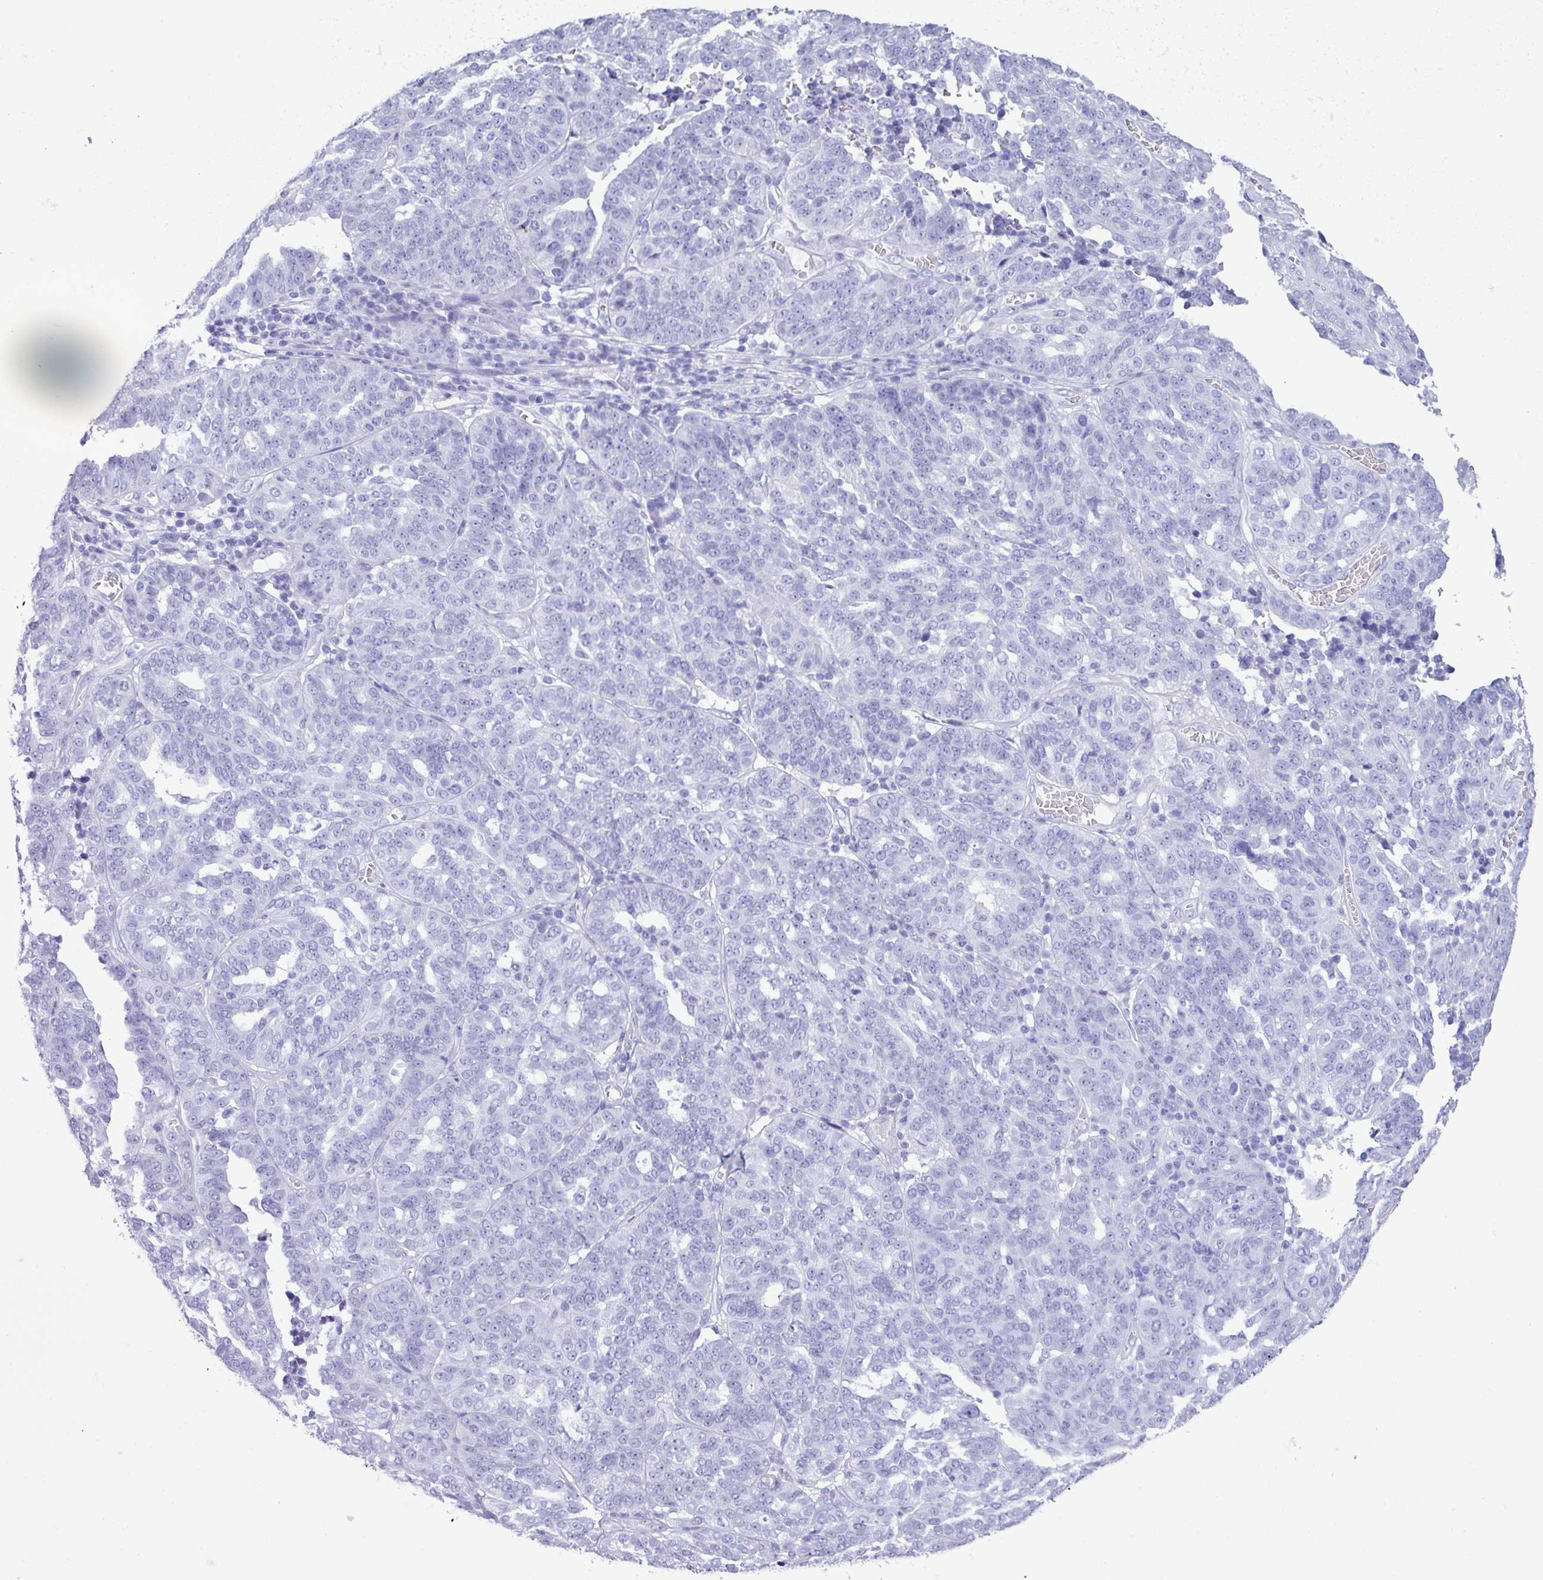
{"staining": {"intensity": "negative", "quantity": "none", "location": "none"}, "tissue": "ovarian cancer", "cell_type": "Tumor cells", "image_type": "cancer", "snomed": [{"axis": "morphology", "description": "Cystadenocarcinoma, serous, NOS"}, {"axis": "topography", "description": "Ovary"}], "caption": "Tumor cells are negative for protein expression in human ovarian cancer.", "gene": "STIMATE", "patient": {"sex": "female", "age": 59}}